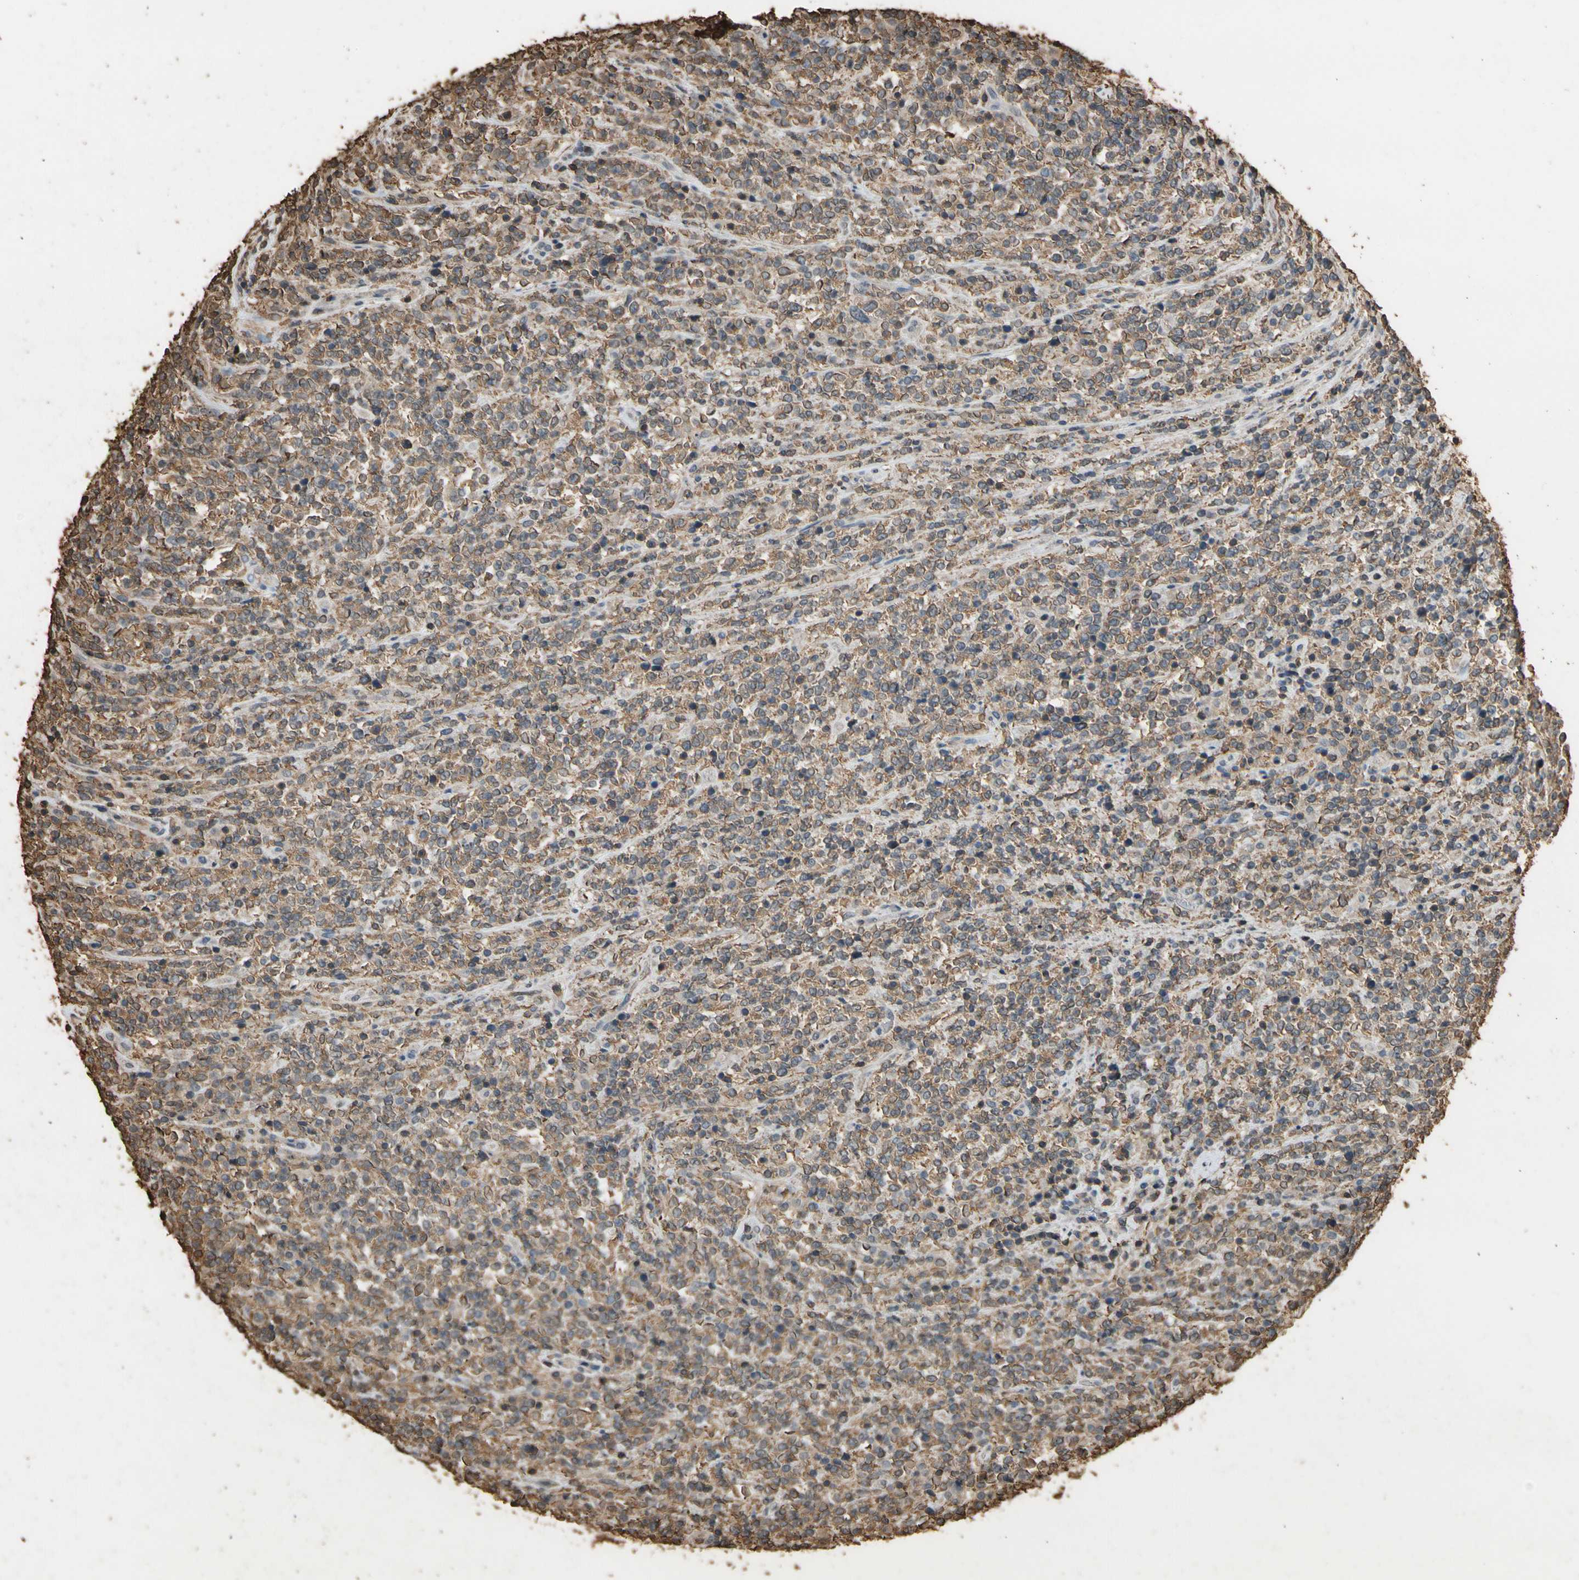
{"staining": {"intensity": "moderate", "quantity": ">75%", "location": "cytoplasmic/membranous"}, "tissue": "lymphoma", "cell_type": "Tumor cells", "image_type": "cancer", "snomed": [{"axis": "morphology", "description": "Malignant lymphoma, non-Hodgkin's type, High grade"}, {"axis": "topography", "description": "Soft tissue"}], "caption": "Immunohistochemistry (DAB (3,3'-diaminobenzidine)) staining of human malignant lymphoma, non-Hodgkin's type (high-grade) exhibits moderate cytoplasmic/membranous protein expression in about >75% of tumor cells. The staining was performed using DAB to visualize the protein expression in brown, while the nuclei were stained in blue with hematoxylin (Magnification: 20x).", "gene": "TNFSF13B", "patient": {"sex": "male", "age": 18}}